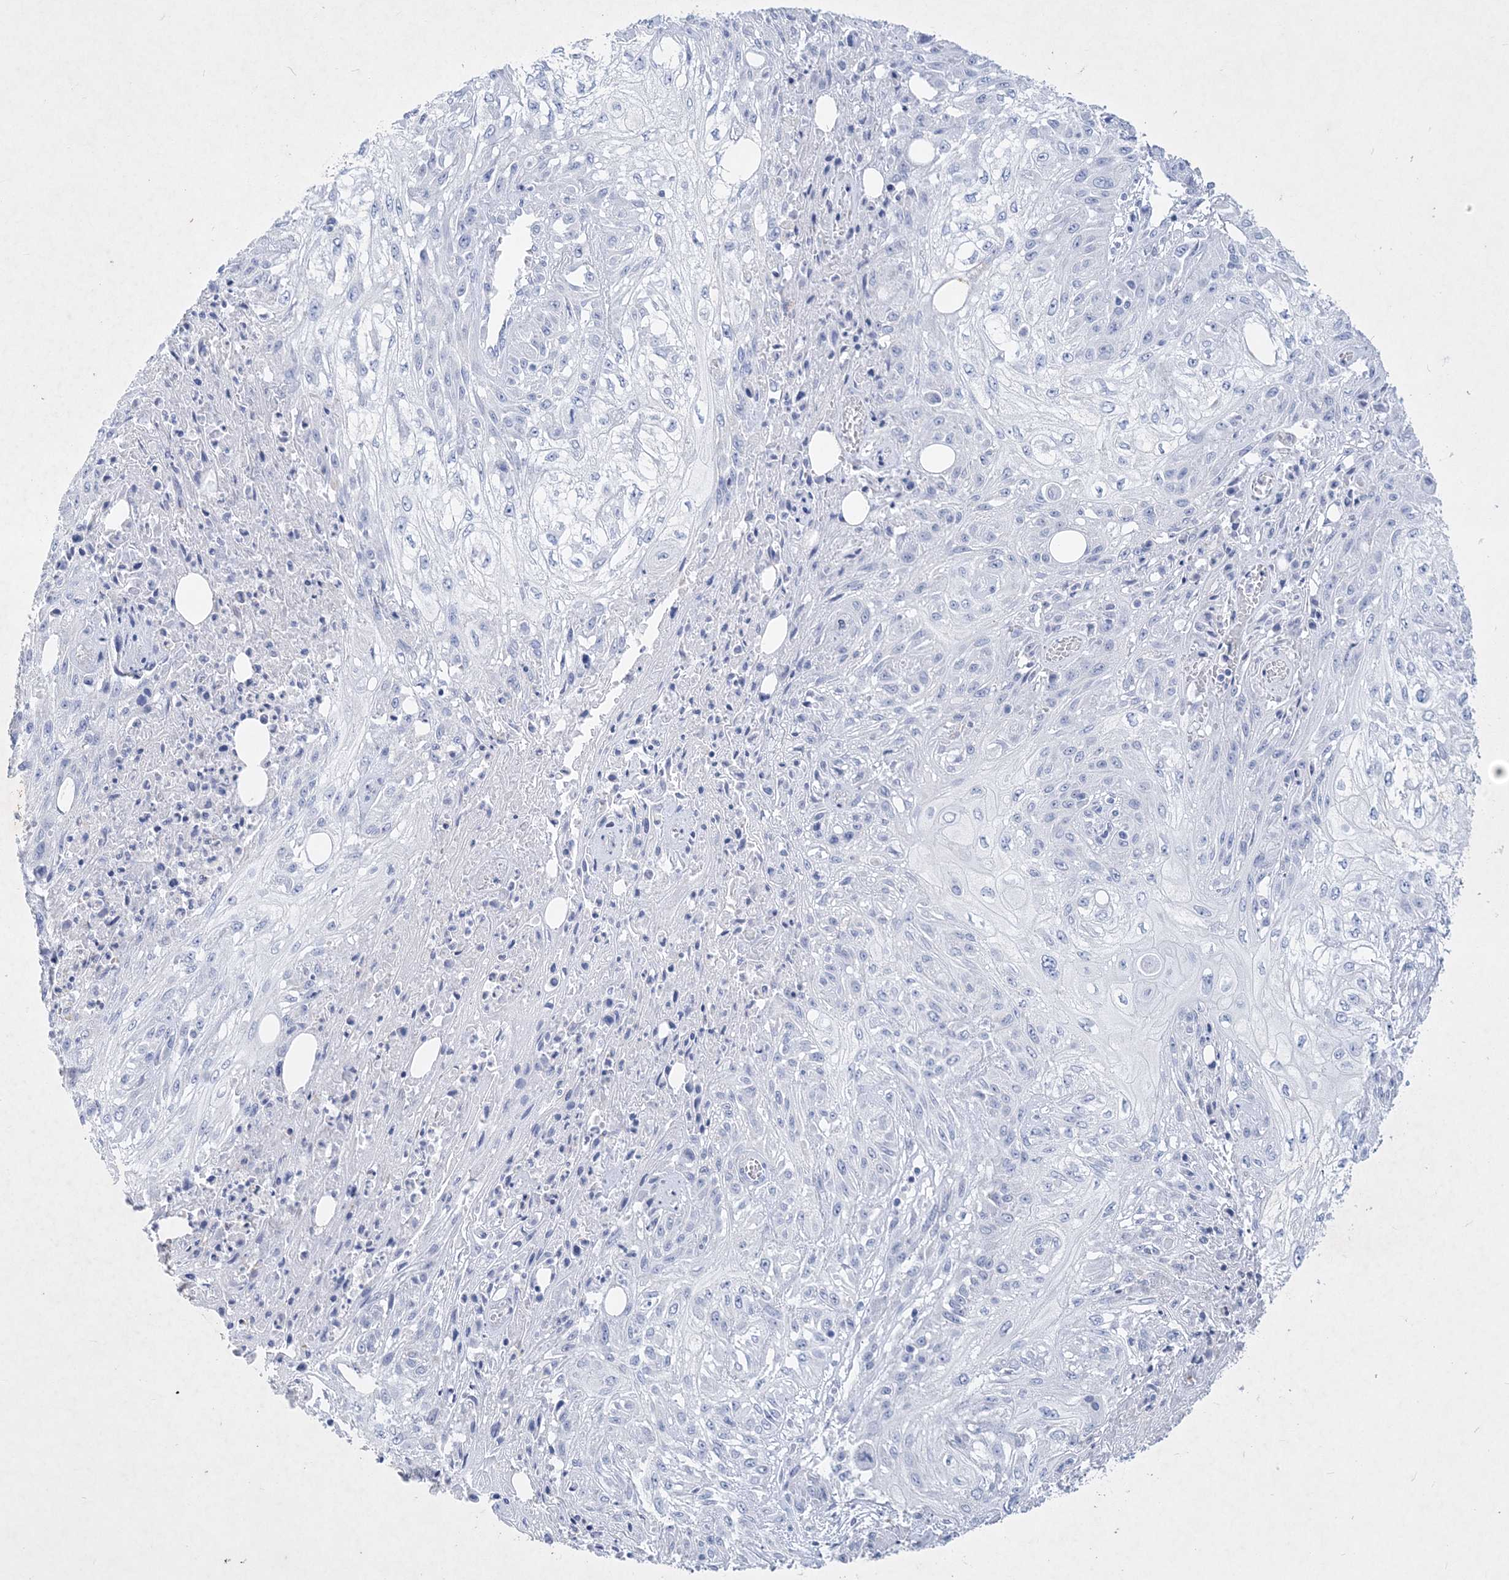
{"staining": {"intensity": "negative", "quantity": "none", "location": "none"}, "tissue": "skin cancer", "cell_type": "Tumor cells", "image_type": "cancer", "snomed": [{"axis": "morphology", "description": "Squamous cell carcinoma, NOS"}, {"axis": "morphology", "description": "Squamous cell carcinoma, metastatic, NOS"}, {"axis": "topography", "description": "Skin"}, {"axis": "topography", "description": "Lymph node"}], "caption": "A high-resolution micrograph shows immunohistochemistry (IHC) staining of skin cancer, which shows no significant positivity in tumor cells.", "gene": "COPS8", "patient": {"sex": "male", "age": 75}}